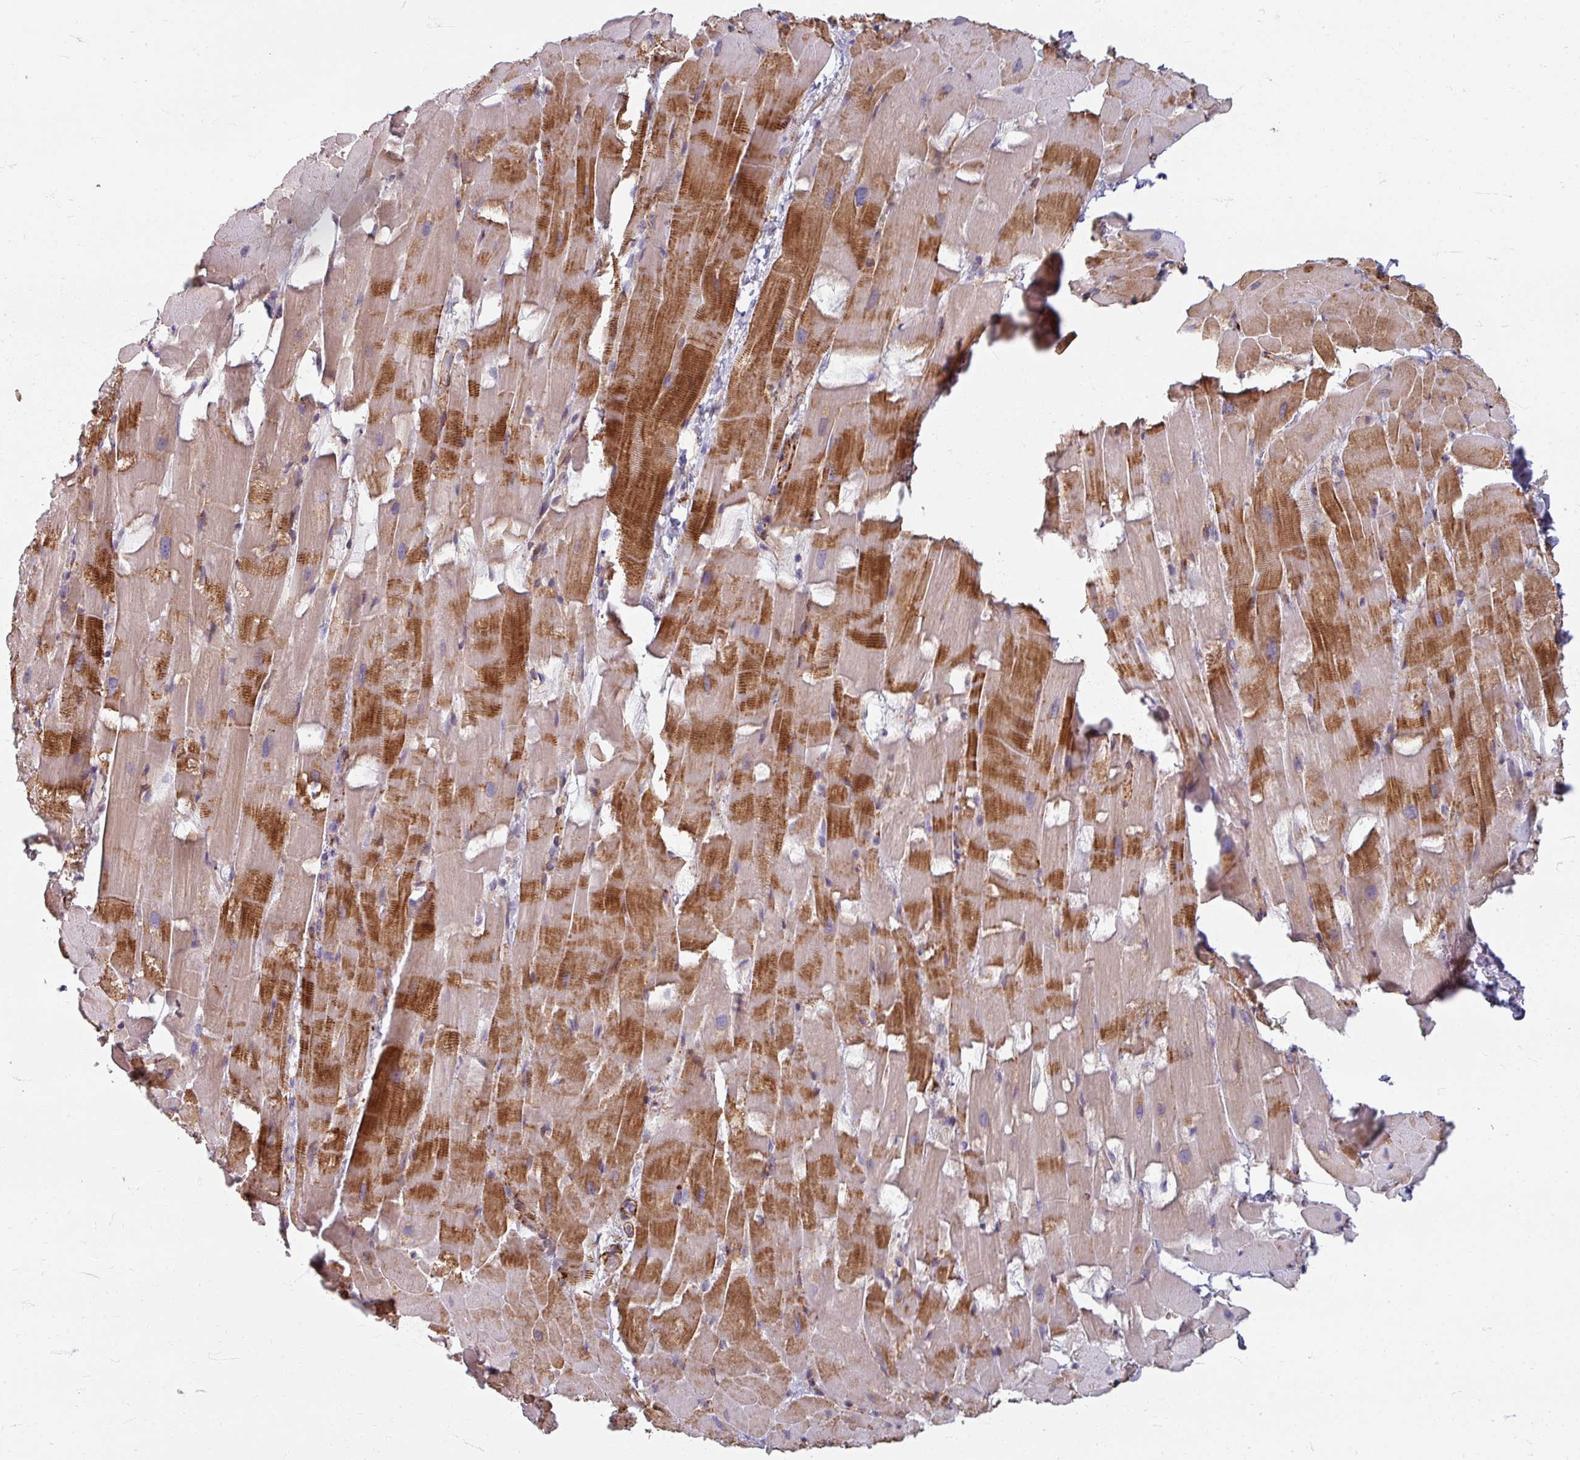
{"staining": {"intensity": "strong", "quantity": "25%-75%", "location": "cytoplasmic/membranous"}, "tissue": "heart muscle", "cell_type": "Cardiomyocytes", "image_type": "normal", "snomed": [{"axis": "morphology", "description": "Normal tissue, NOS"}, {"axis": "topography", "description": "Heart"}], "caption": "An immunohistochemistry image of normal tissue is shown. Protein staining in brown labels strong cytoplasmic/membranous positivity in heart muscle within cardiomyocytes.", "gene": "GABARAPL1", "patient": {"sex": "male", "age": 37}}